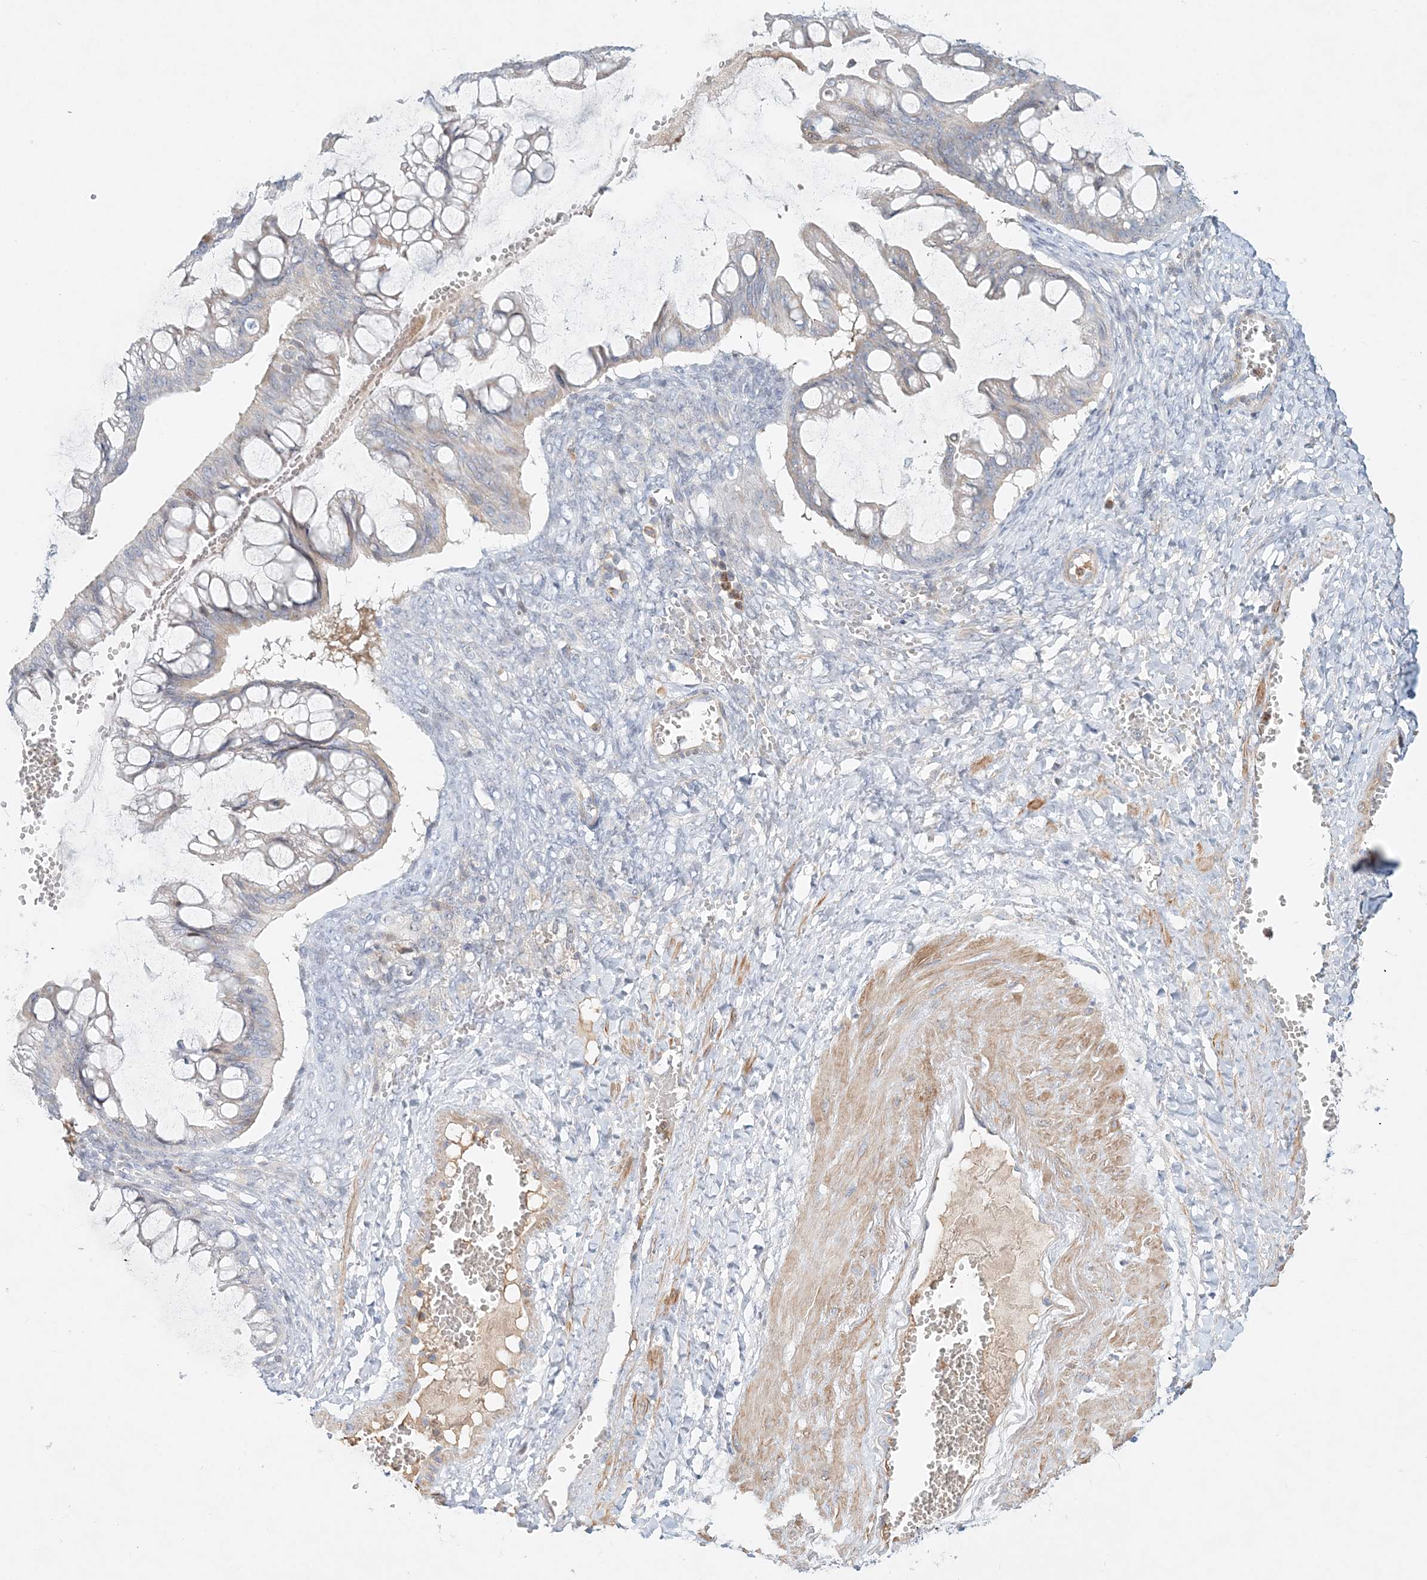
{"staining": {"intensity": "negative", "quantity": "none", "location": "none"}, "tissue": "ovarian cancer", "cell_type": "Tumor cells", "image_type": "cancer", "snomed": [{"axis": "morphology", "description": "Cystadenocarcinoma, mucinous, NOS"}, {"axis": "topography", "description": "Ovary"}], "caption": "An image of human ovarian mucinous cystadenocarcinoma is negative for staining in tumor cells.", "gene": "DNAH5", "patient": {"sex": "female", "age": 73}}